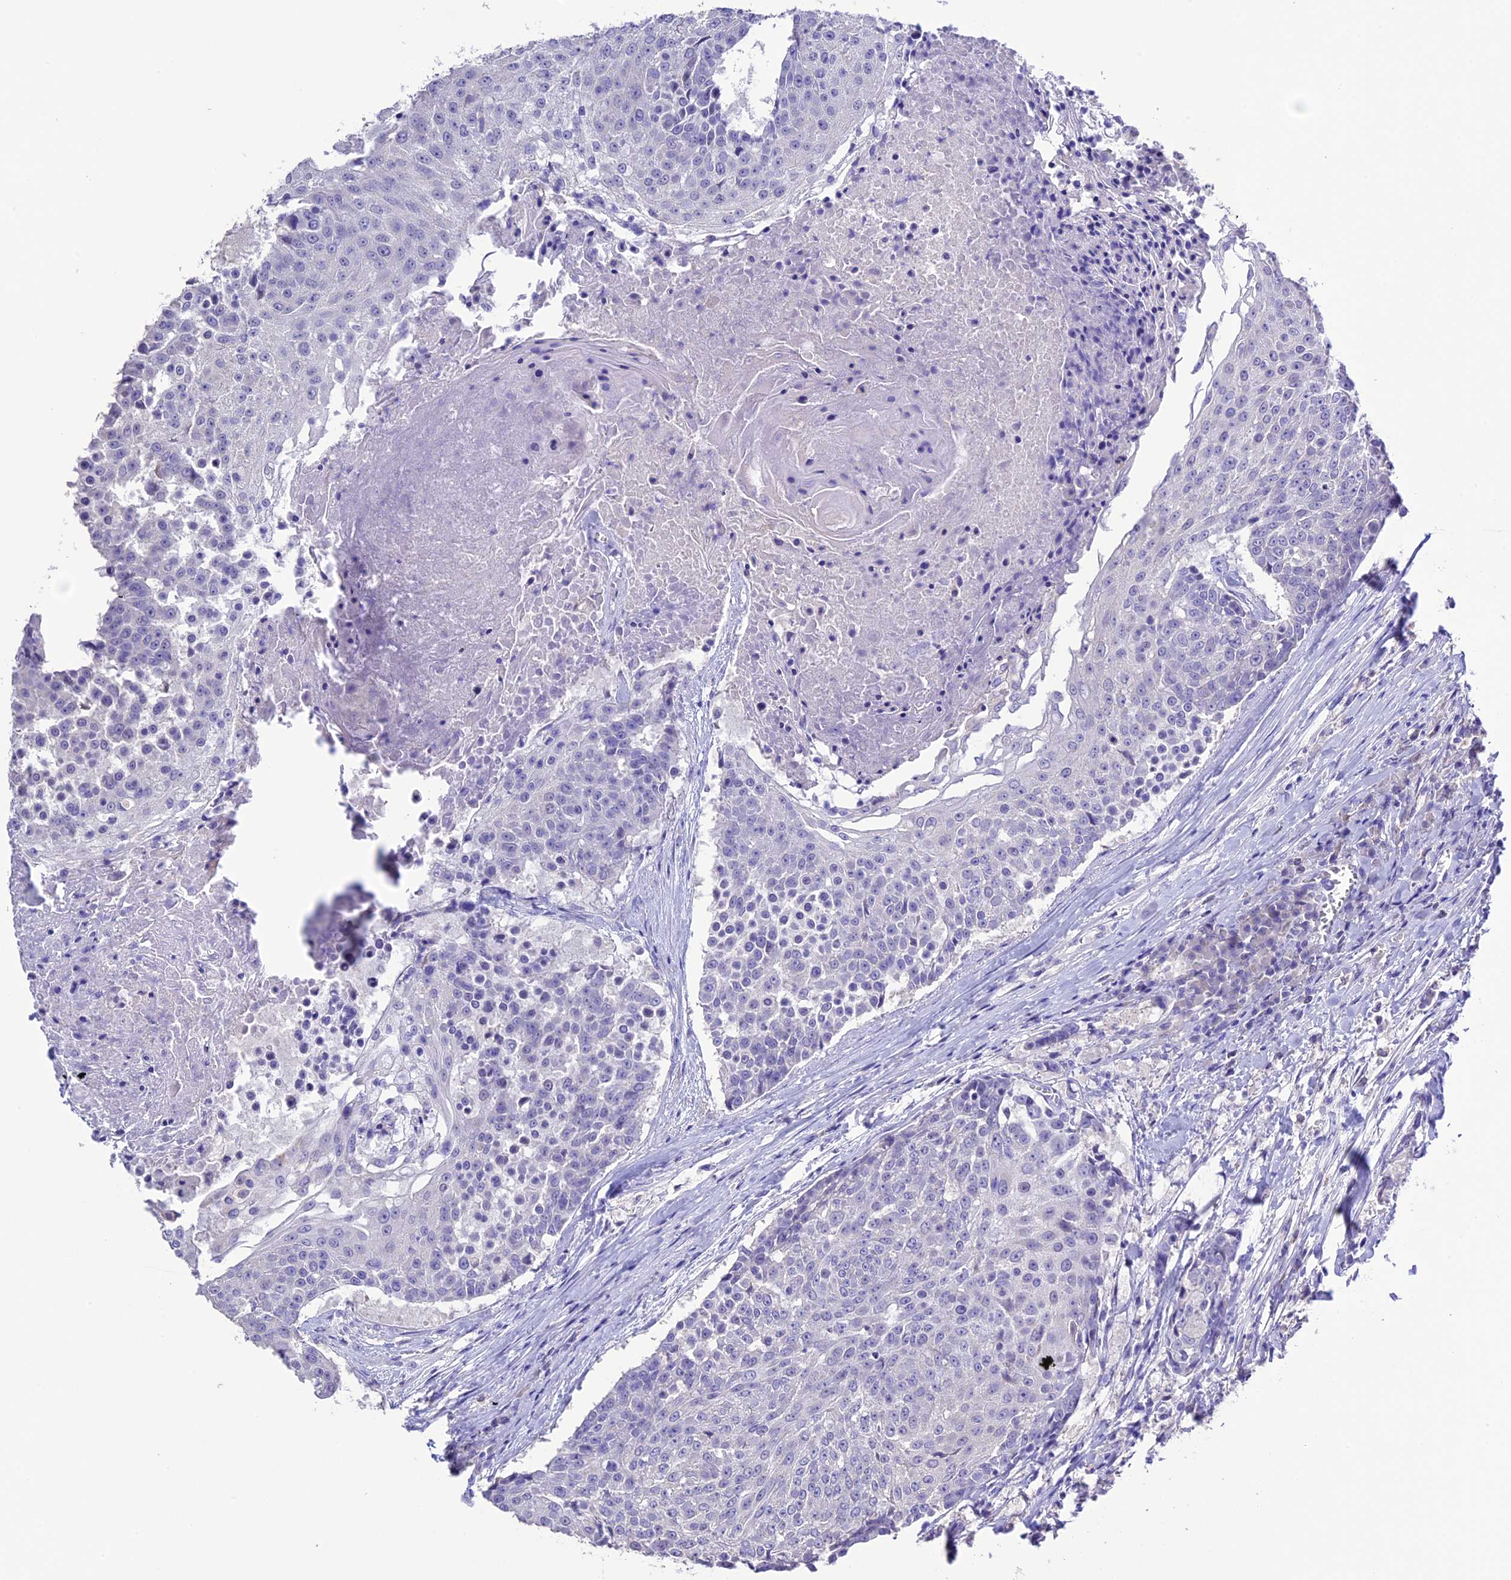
{"staining": {"intensity": "negative", "quantity": "none", "location": "none"}, "tissue": "urothelial cancer", "cell_type": "Tumor cells", "image_type": "cancer", "snomed": [{"axis": "morphology", "description": "Urothelial carcinoma, High grade"}, {"axis": "topography", "description": "Urinary bladder"}], "caption": "Protein analysis of urothelial cancer exhibits no significant expression in tumor cells.", "gene": "DIS3L", "patient": {"sex": "female", "age": 63}}